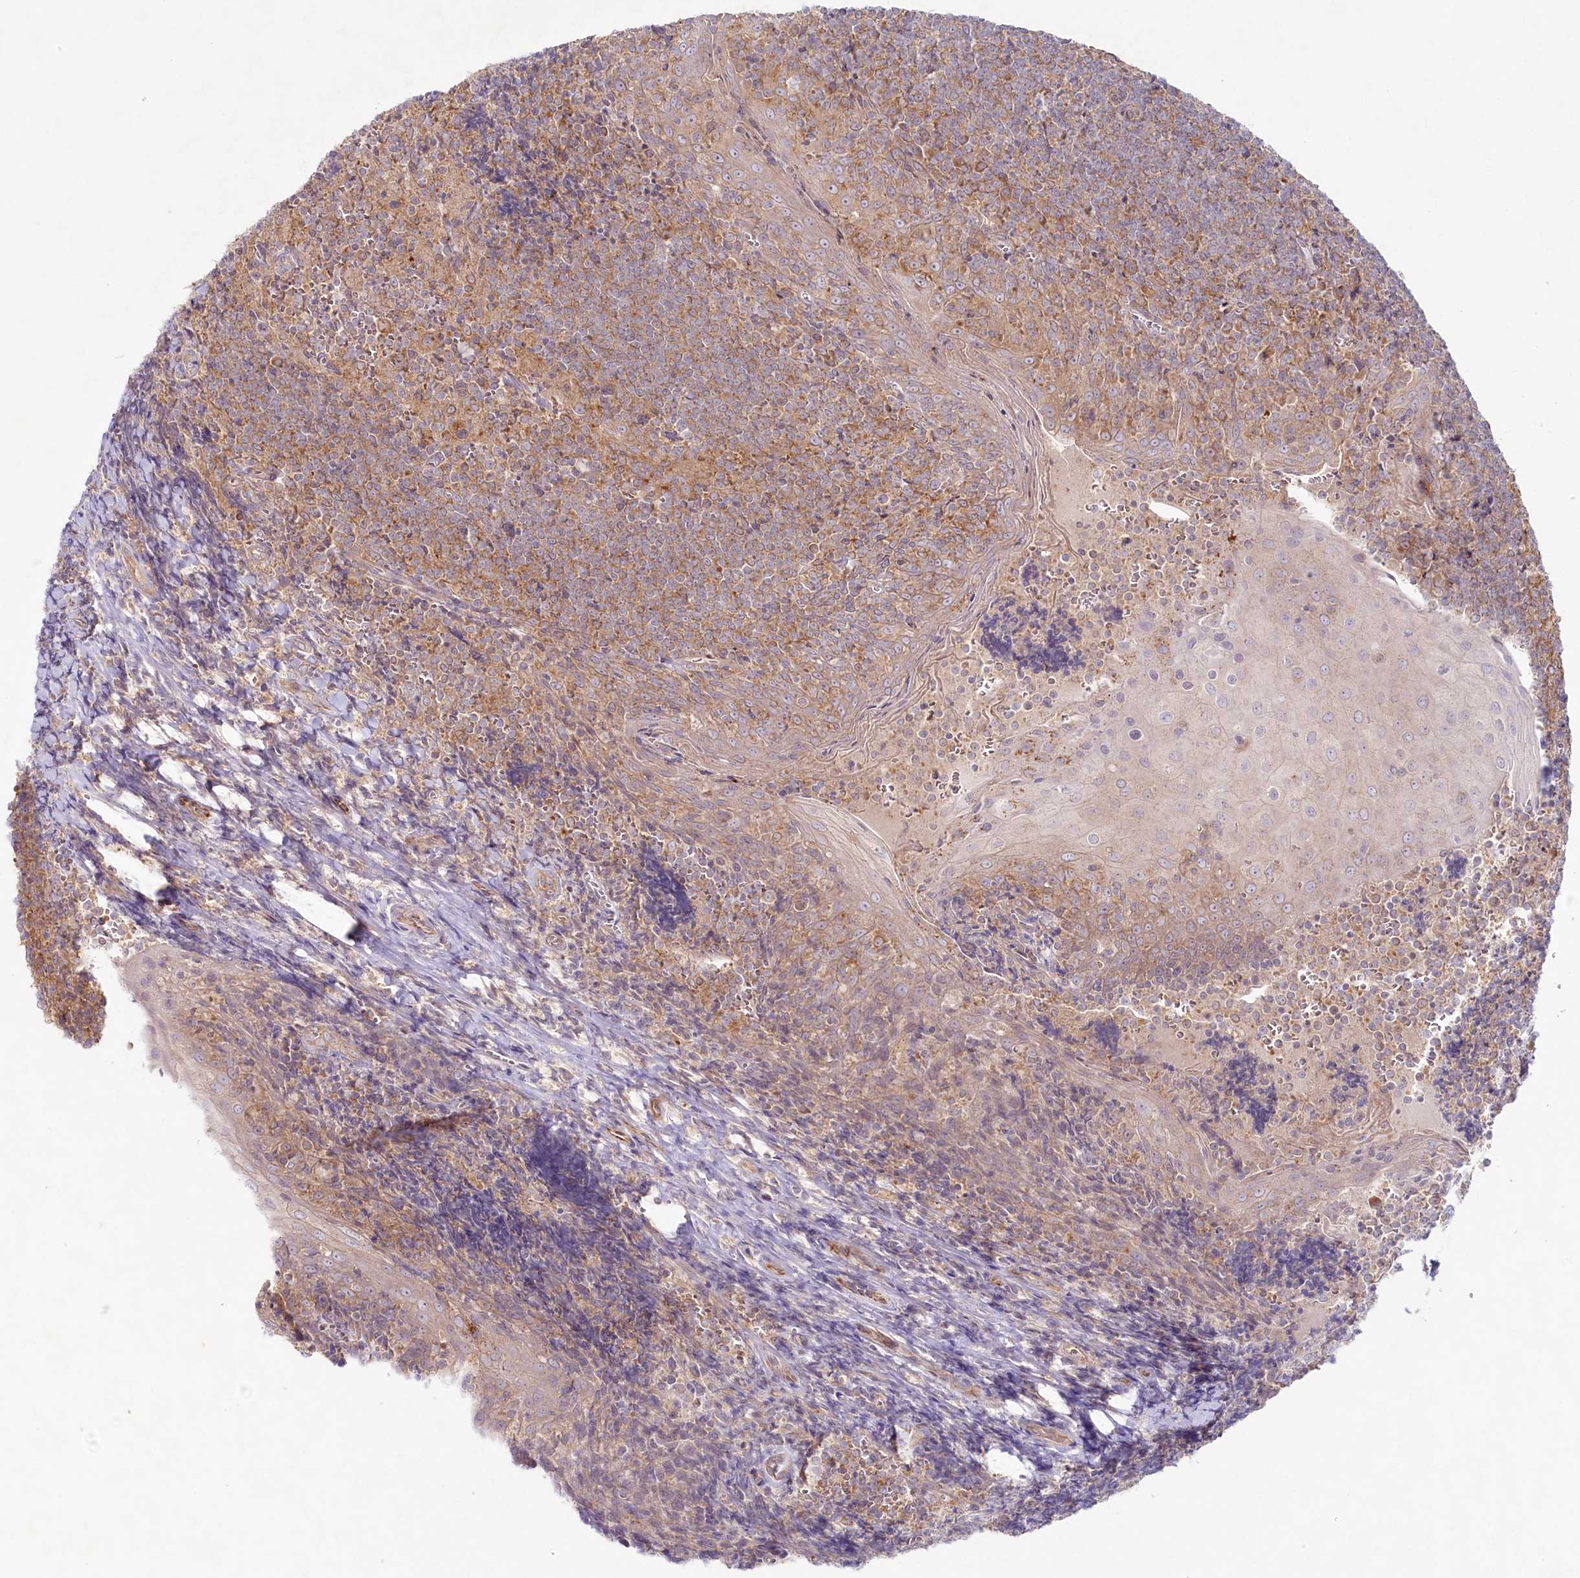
{"staining": {"intensity": "moderate", "quantity": "25%-75%", "location": "cytoplasmic/membranous"}, "tissue": "tonsil", "cell_type": "Germinal center cells", "image_type": "normal", "snomed": [{"axis": "morphology", "description": "Normal tissue, NOS"}, {"axis": "topography", "description": "Tonsil"}], "caption": "A photomicrograph of human tonsil stained for a protein demonstrates moderate cytoplasmic/membranous brown staining in germinal center cells. The staining was performed using DAB to visualize the protein expression in brown, while the nuclei were stained in blue with hematoxylin (Magnification: 20x).", "gene": "TNIP1", "patient": {"sex": "male", "age": 27}}